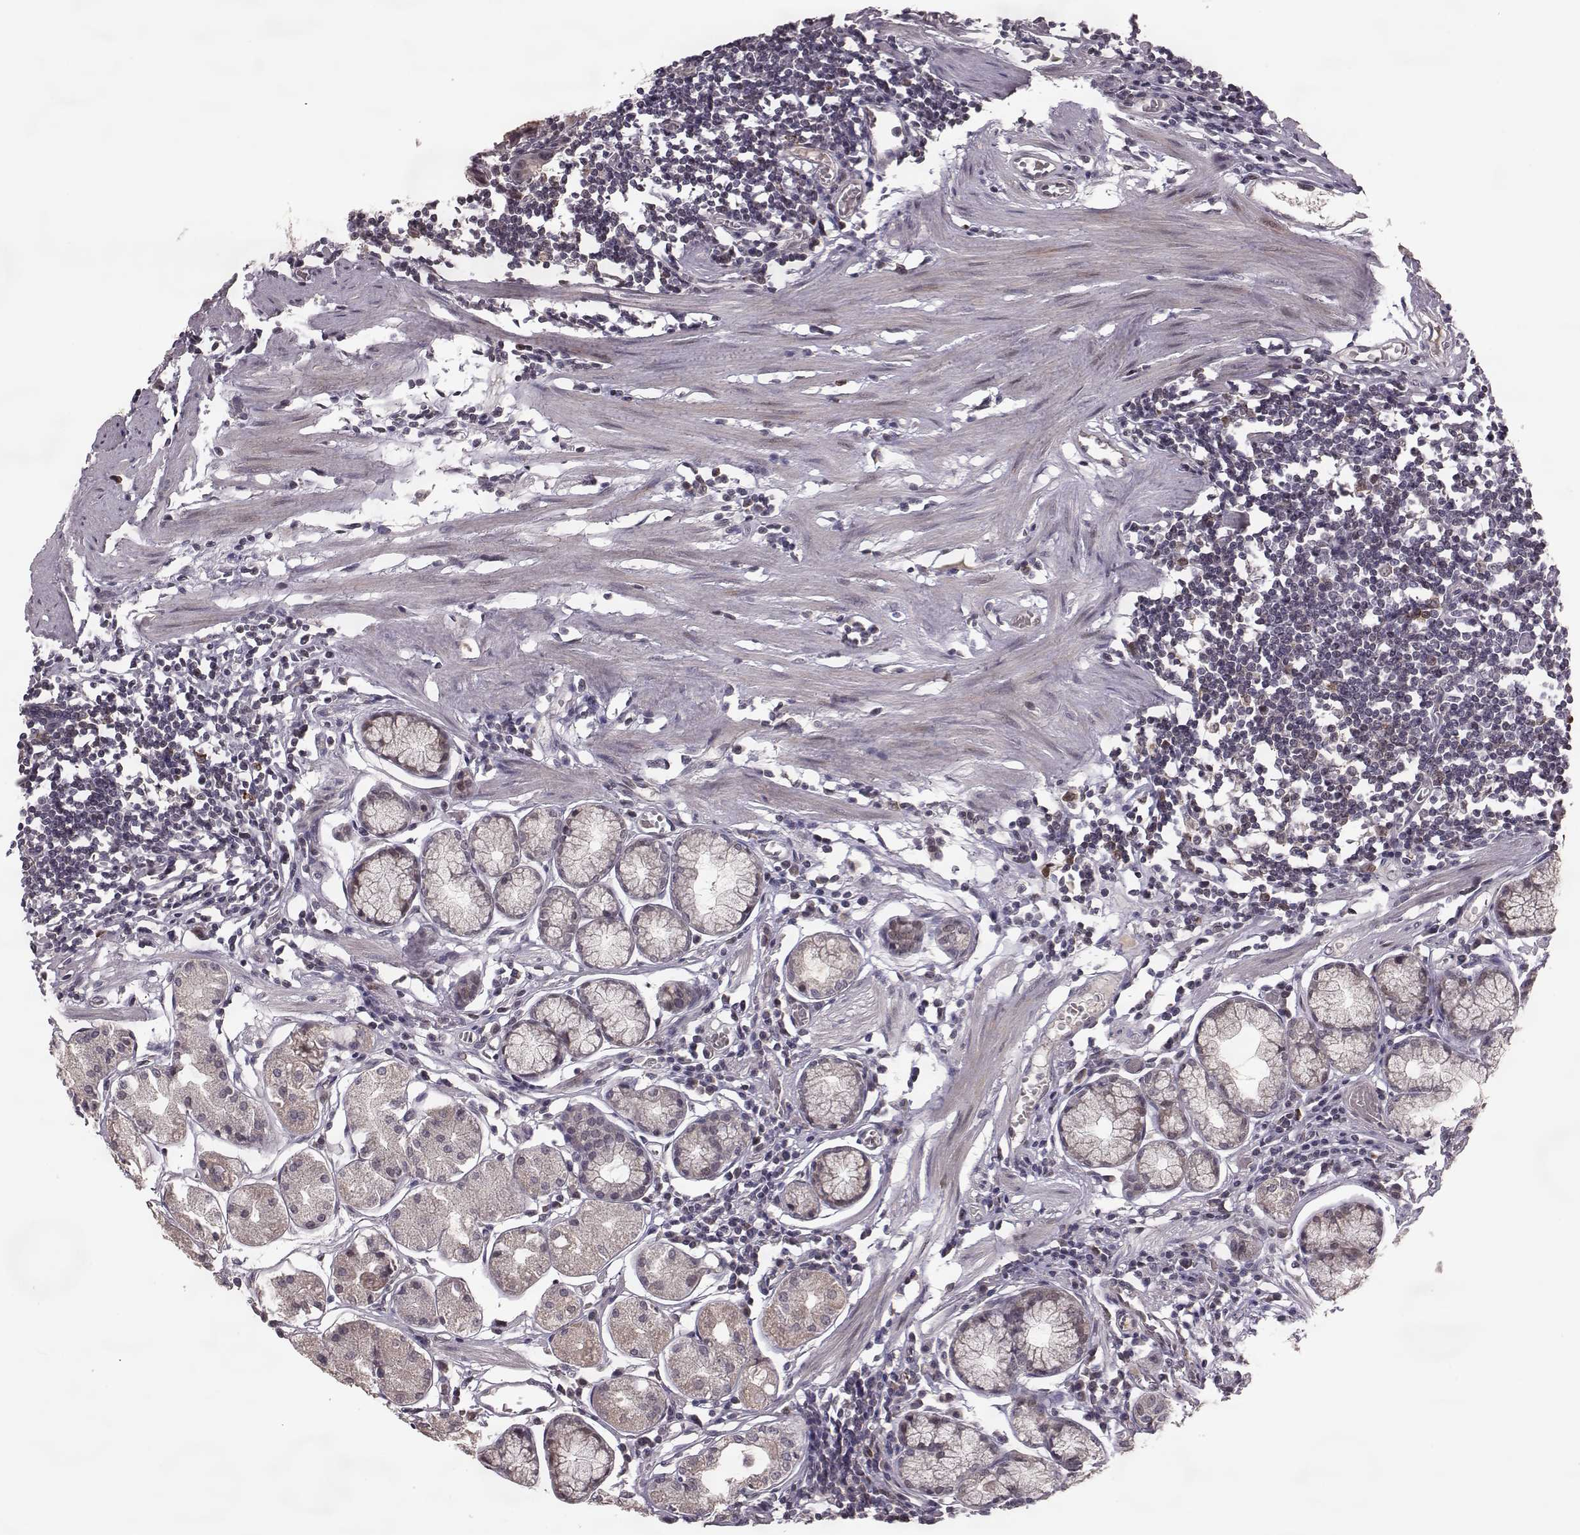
{"staining": {"intensity": "weak", "quantity": ">75%", "location": "cytoplasmic/membranous"}, "tissue": "stomach", "cell_type": "Glandular cells", "image_type": "normal", "snomed": [{"axis": "morphology", "description": "Normal tissue, NOS"}, {"axis": "topography", "description": "Stomach"}], "caption": "Human stomach stained with a brown dye displays weak cytoplasmic/membranous positive expression in approximately >75% of glandular cells.", "gene": "ELOVL5", "patient": {"sex": "male", "age": 55}}